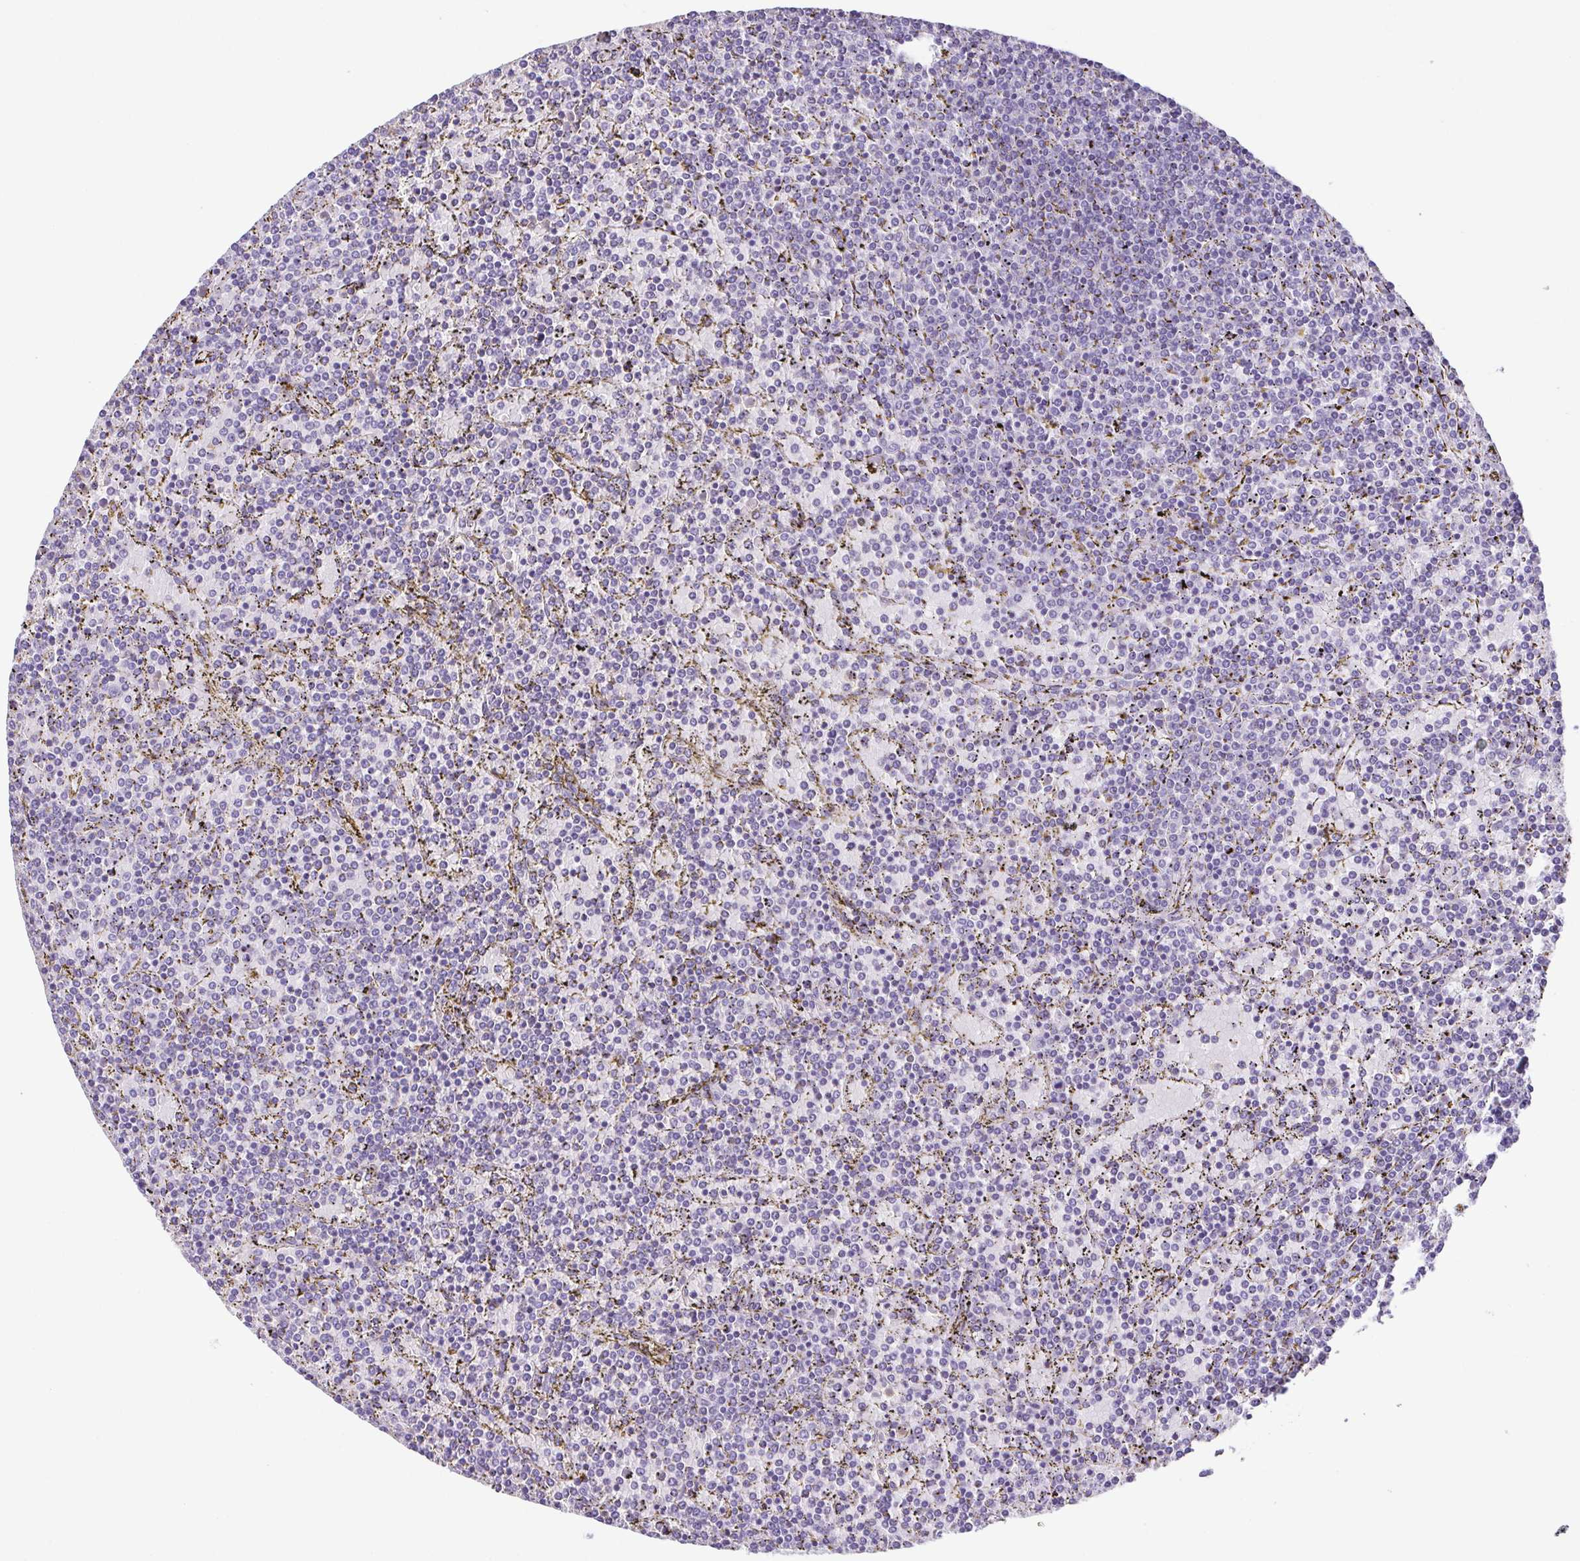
{"staining": {"intensity": "negative", "quantity": "none", "location": "none"}, "tissue": "lymphoma", "cell_type": "Tumor cells", "image_type": "cancer", "snomed": [{"axis": "morphology", "description": "Malignant lymphoma, non-Hodgkin's type, Low grade"}, {"axis": "topography", "description": "Spleen"}], "caption": "An image of human malignant lymphoma, non-Hodgkin's type (low-grade) is negative for staining in tumor cells.", "gene": "MYL6", "patient": {"sex": "female", "age": 77}}